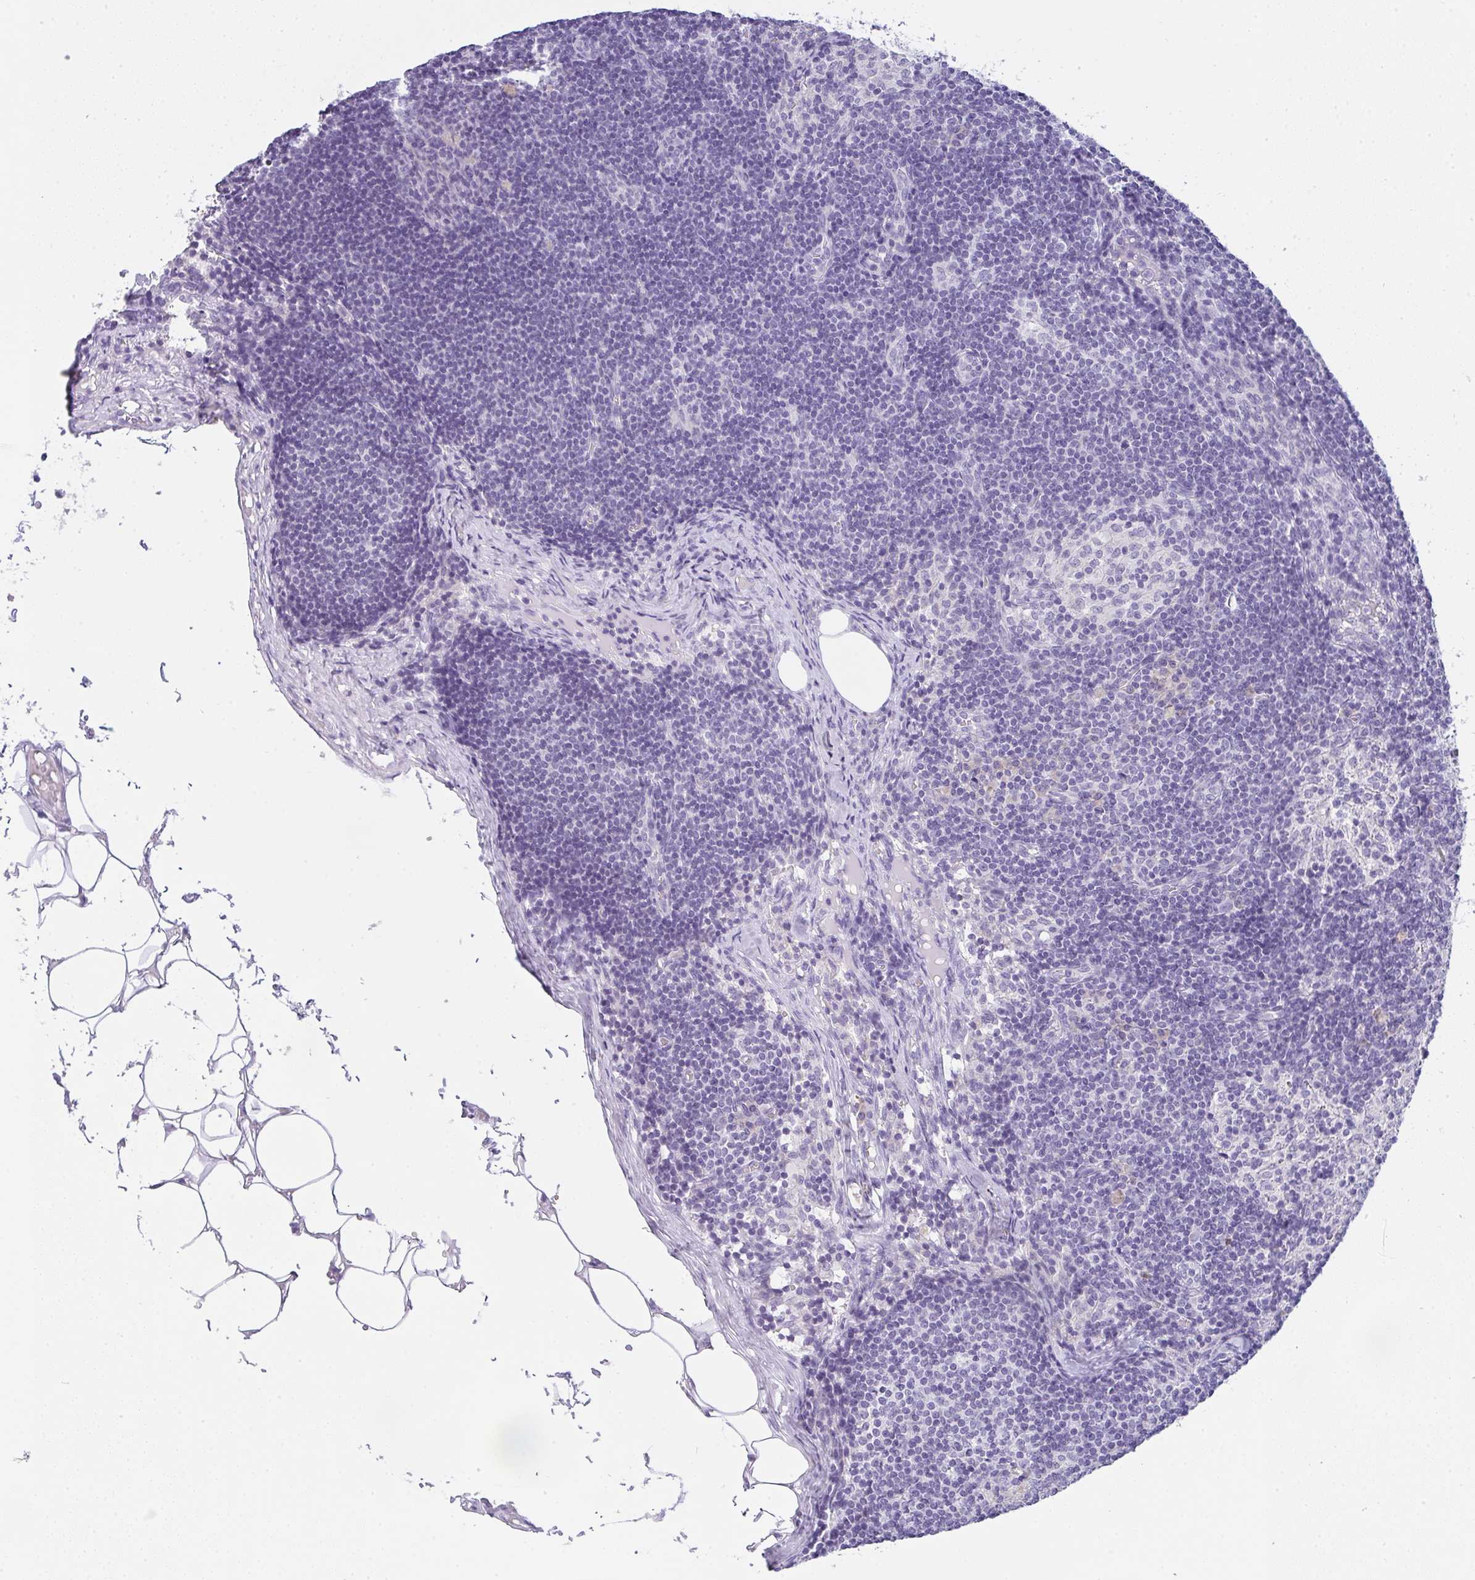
{"staining": {"intensity": "negative", "quantity": "none", "location": "none"}, "tissue": "lymph node", "cell_type": "Germinal center cells", "image_type": "normal", "snomed": [{"axis": "morphology", "description": "Normal tissue, NOS"}, {"axis": "topography", "description": "Lymph node"}], "caption": "Immunohistochemistry (IHC) of normal lymph node shows no staining in germinal center cells.", "gene": "COX7B", "patient": {"sex": "female", "age": 31}}